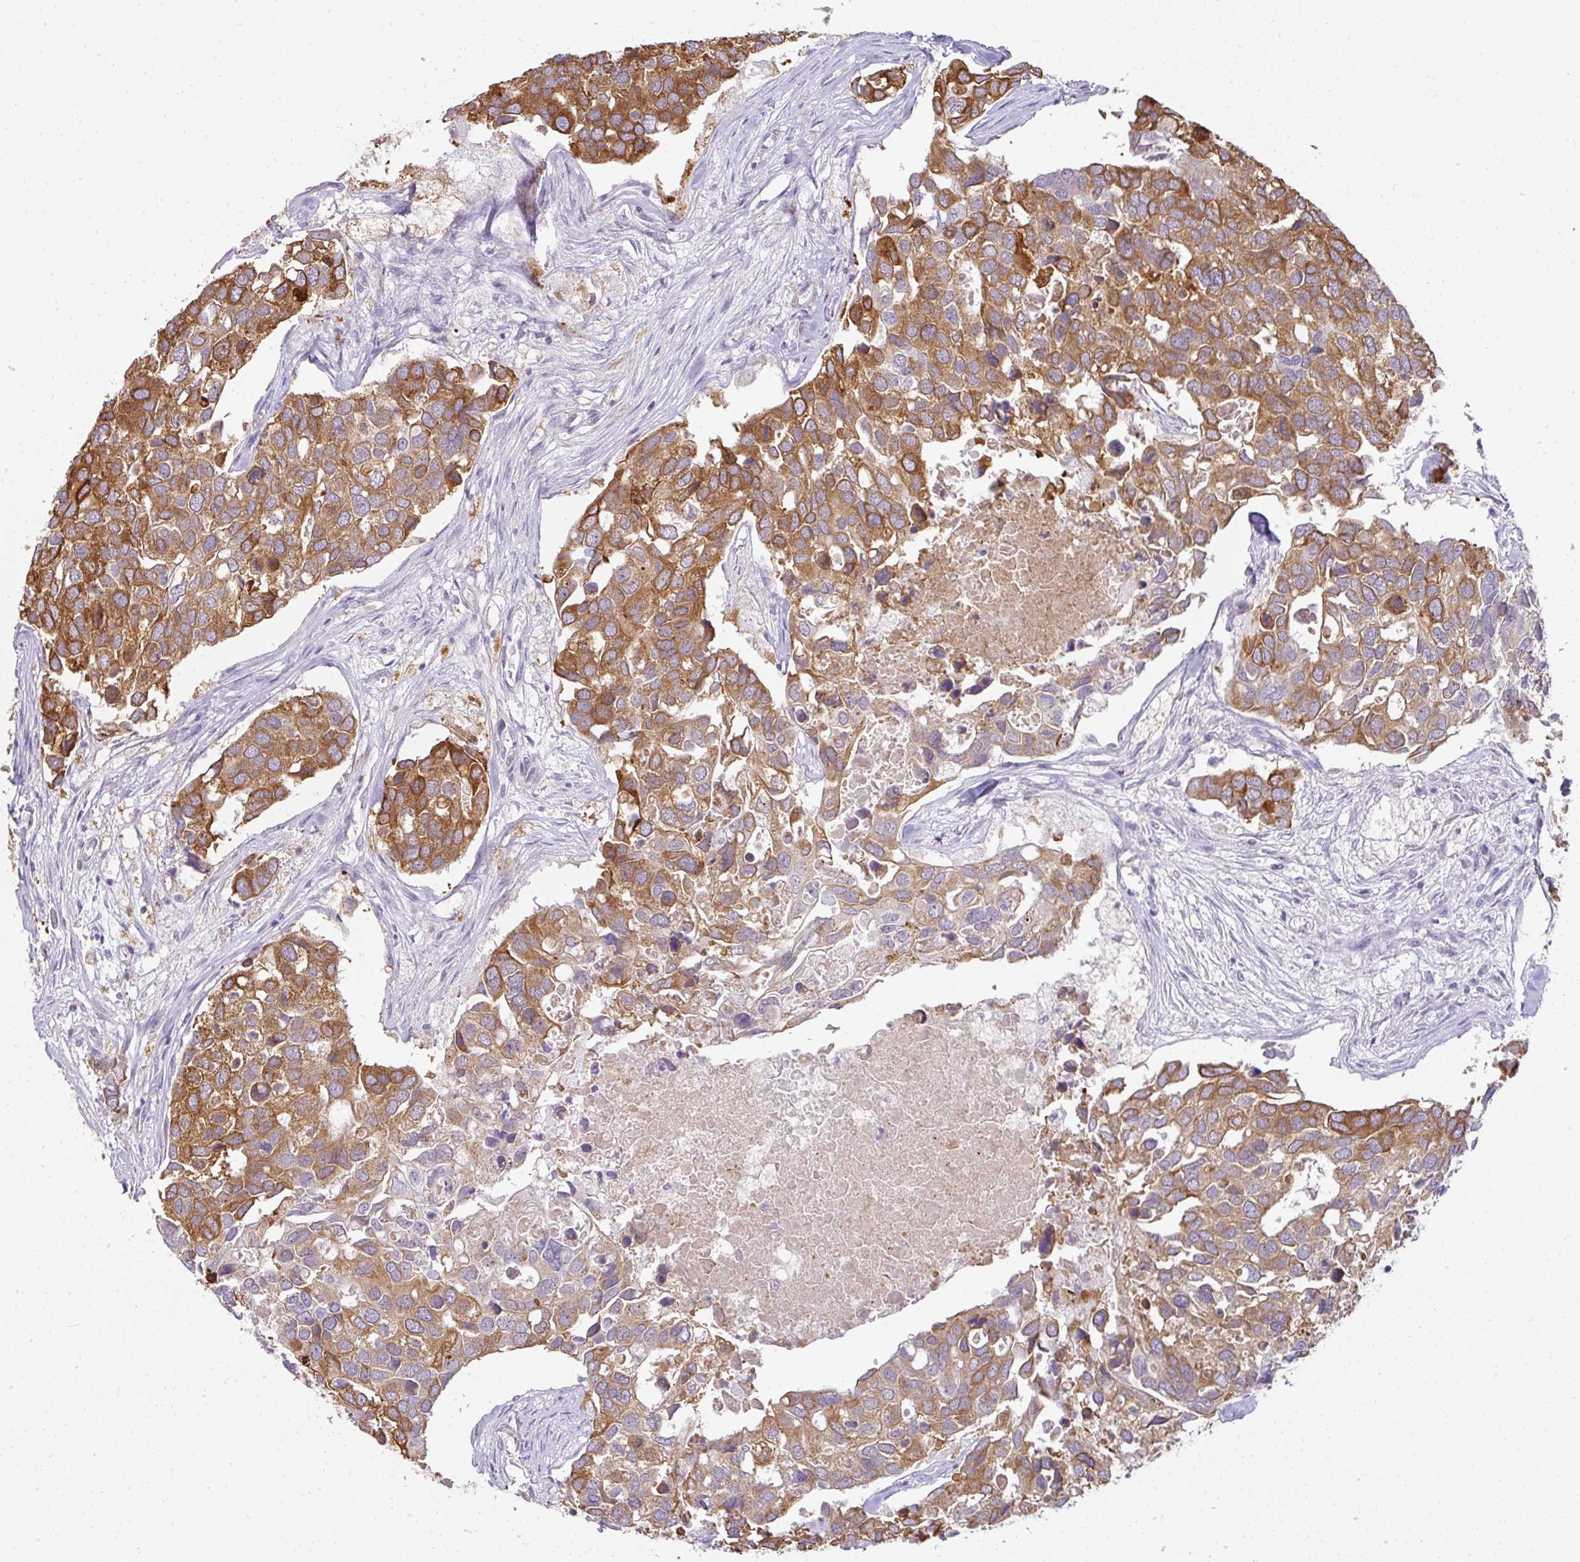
{"staining": {"intensity": "moderate", "quantity": ">75%", "location": "cytoplasmic/membranous"}, "tissue": "breast cancer", "cell_type": "Tumor cells", "image_type": "cancer", "snomed": [{"axis": "morphology", "description": "Duct carcinoma"}, {"axis": "topography", "description": "Breast"}], "caption": "Immunohistochemistry (IHC) image of neoplastic tissue: human infiltrating ductal carcinoma (breast) stained using immunohistochemistry reveals medium levels of moderate protein expression localized specifically in the cytoplasmic/membranous of tumor cells, appearing as a cytoplasmic/membranous brown color.", "gene": "FGF17", "patient": {"sex": "female", "age": 83}}